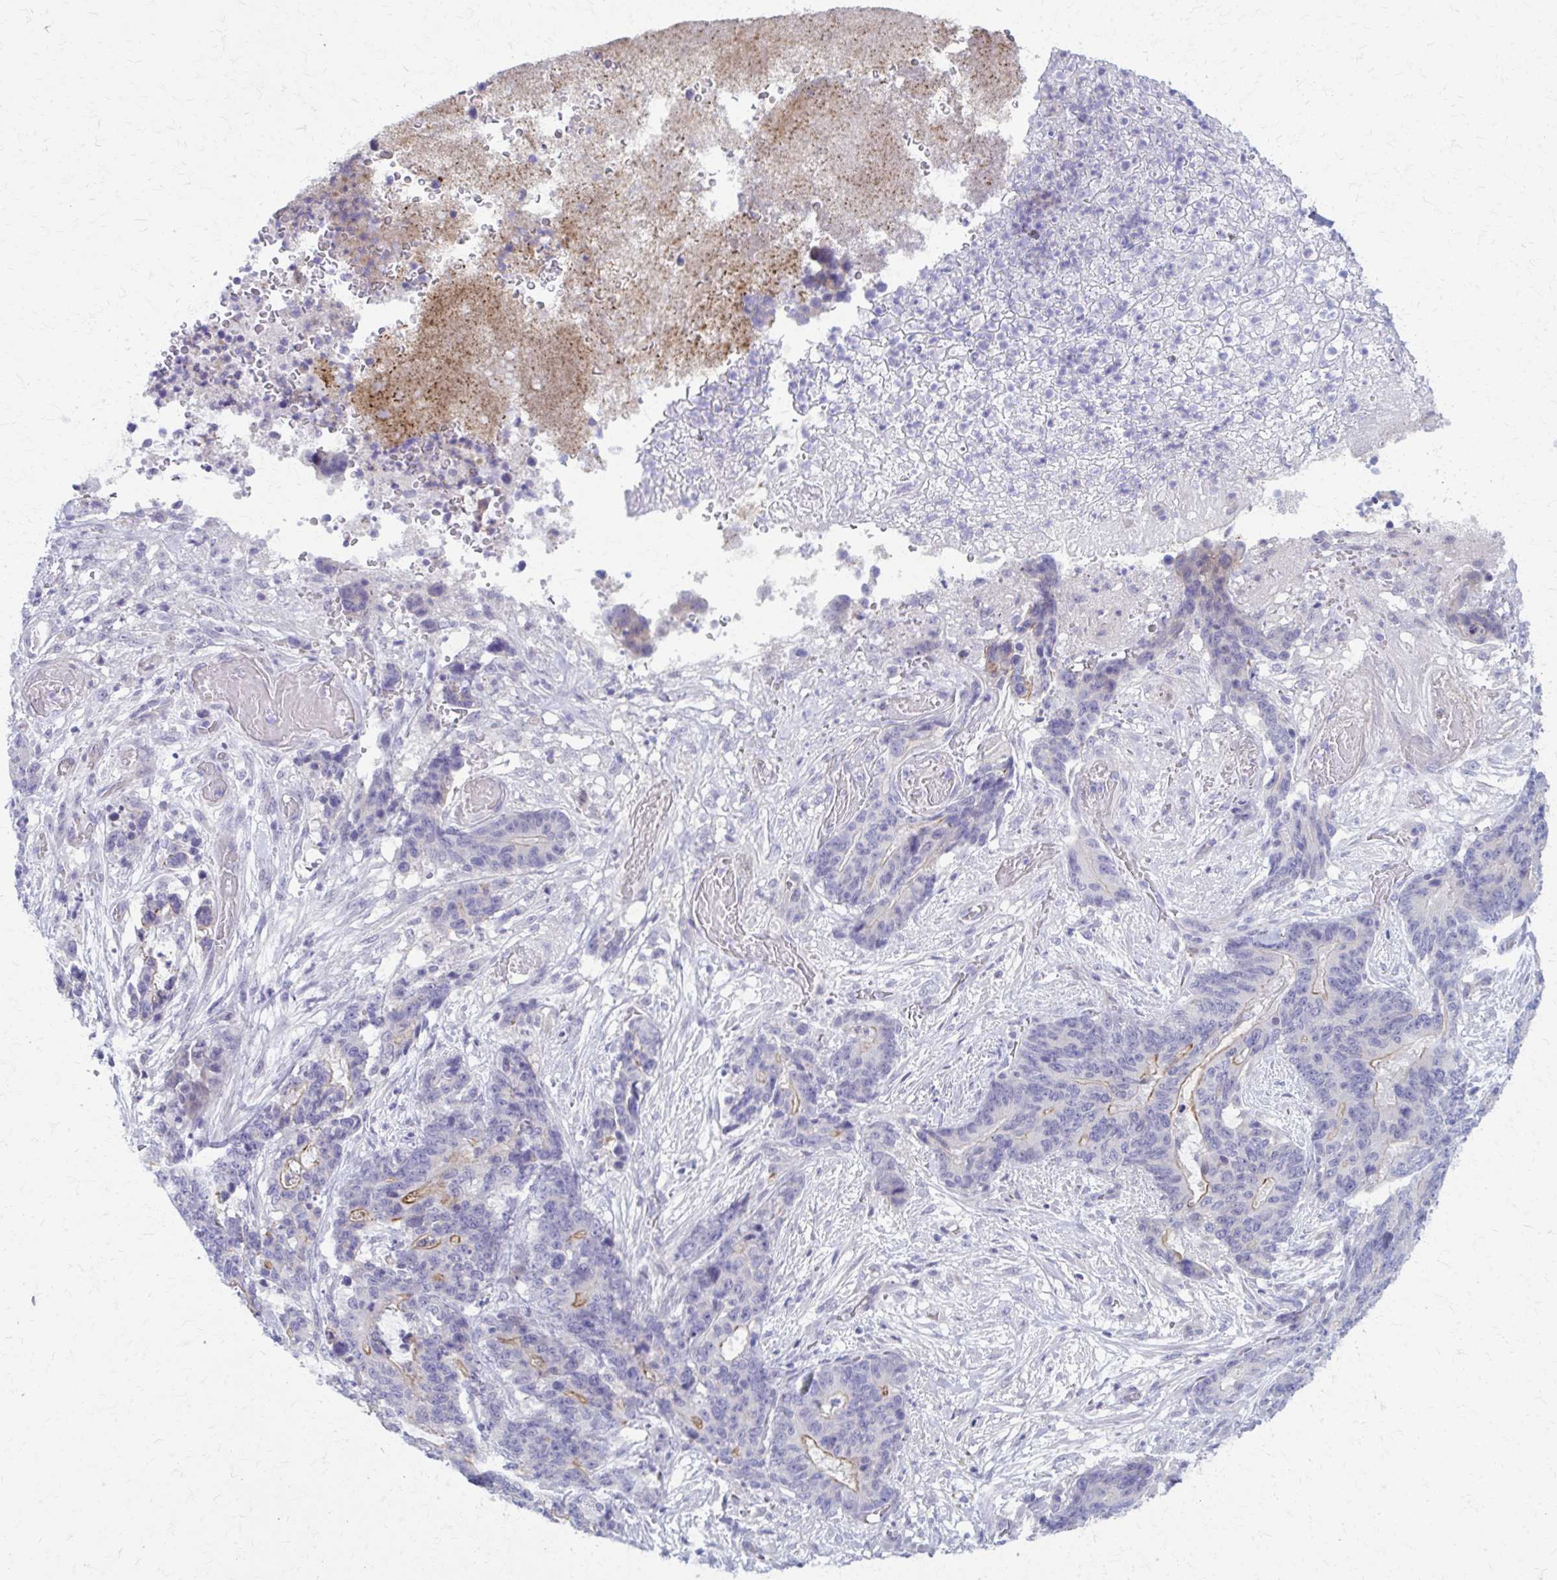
{"staining": {"intensity": "negative", "quantity": "none", "location": "none"}, "tissue": "stomach cancer", "cell_type": "Tumor cells", "image_type": "cancer", "snomed": [{"axis": "morphology", "description": "Normal tissue, NOS"}, {"axis": "morphology", "description": "Adenocarcinoma, NOS"}, {"axis": "topography", "description": "Stomach"}], "caption": "A histopathology image of human stomach cancer (adenocarcinoma) is negative for staining in tumor cells.", "gene": "RHOBTB2", "patient": {"sex": "female", "age": 64}}